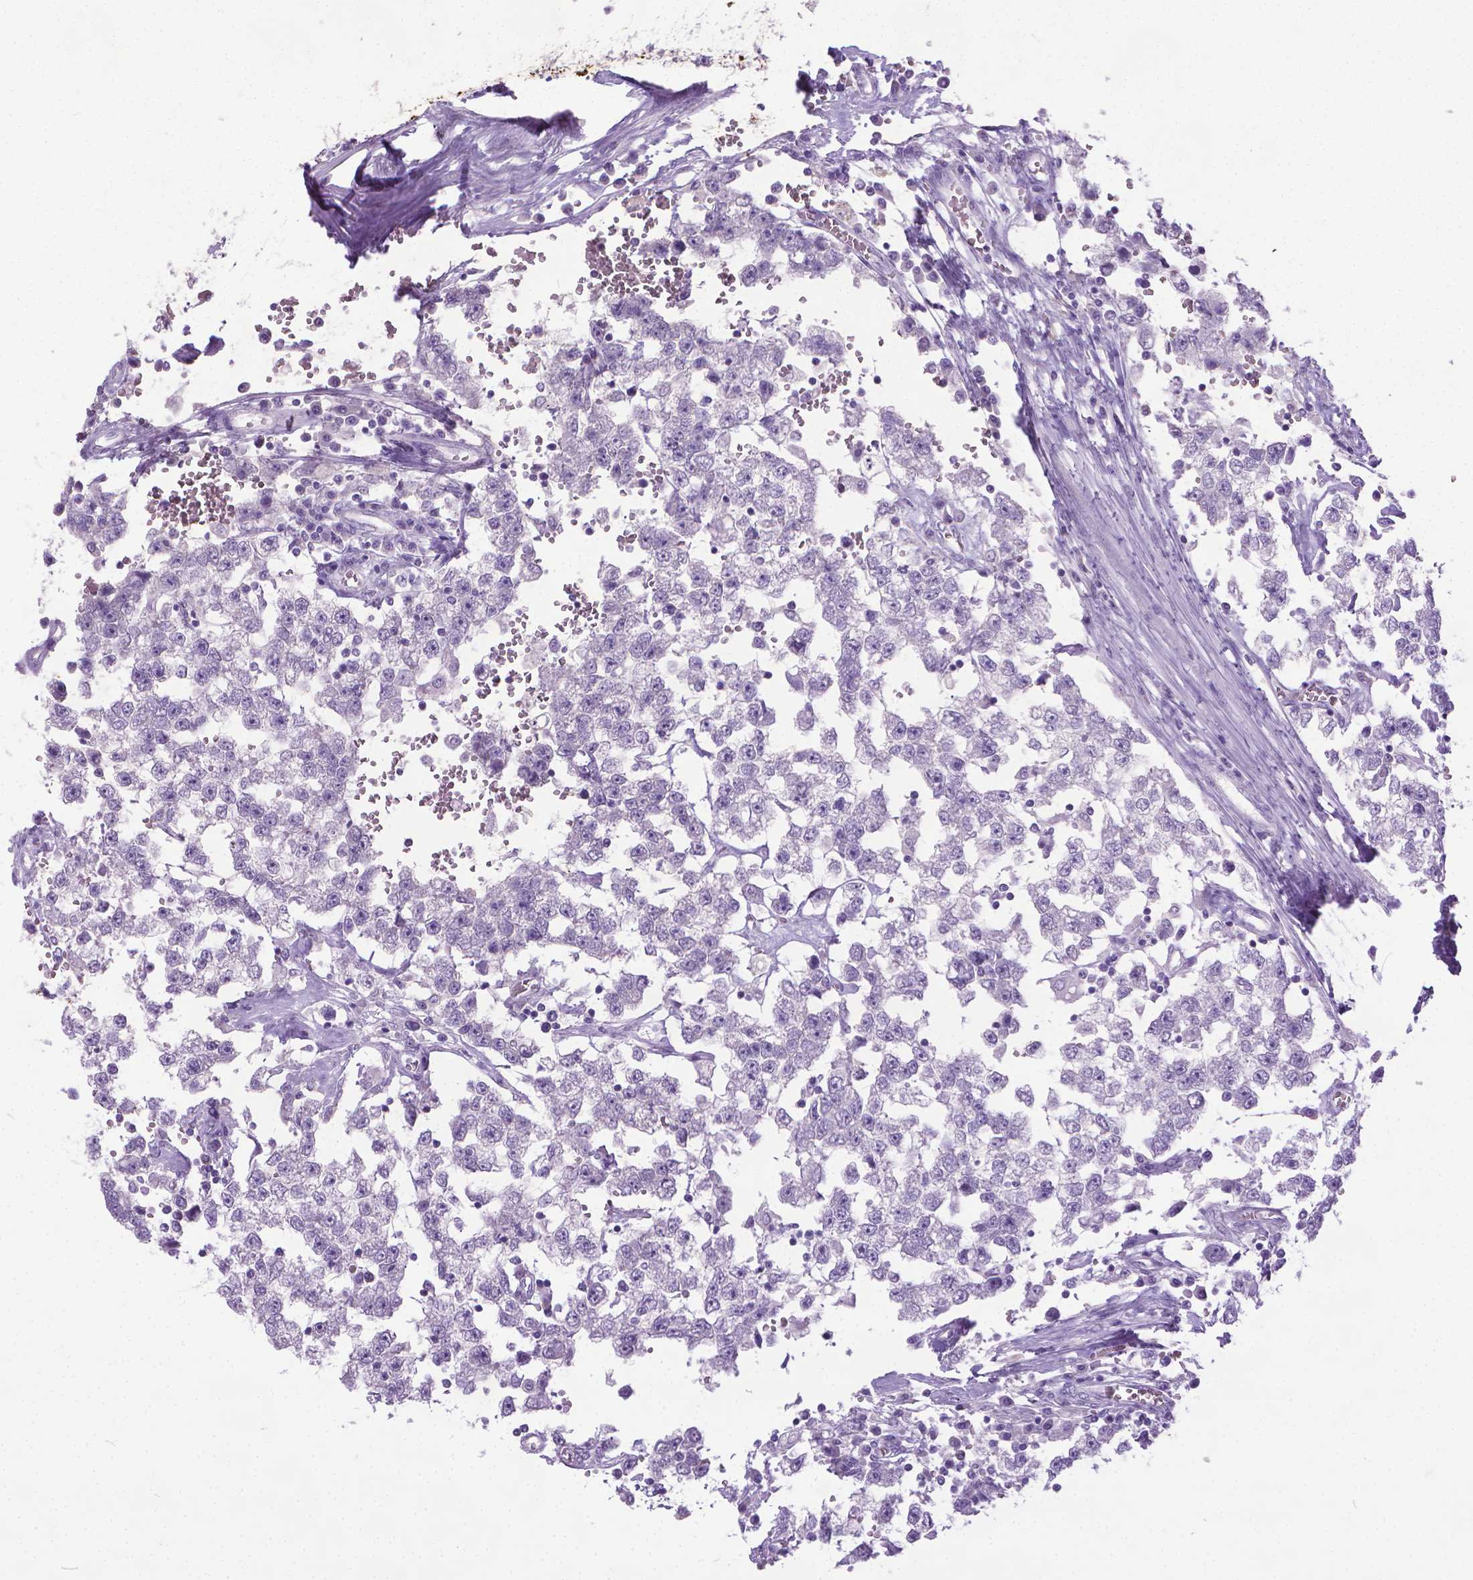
{"staining": {"intensity": "negative", "quantity": "none", "location": "none"}, "tissue": "testis cancer", "cell_type": "Tumor cells", "image_type": "cancer", "snomed": [{"axis": "morphology", "description": "Normal tissue, NOS"}, {"axis": "morphology", "description": "Seminoma, NOS"}, {"axis": "topography", "description": "Testis"}, {"axis": "topography", "description": "Epididymis"}], "caption": "Histopathology image shows no significant protein staining in tumor cells of testis cancer.", "gene": "KRT5", "patient": {"sex": "male", "age": 34}}